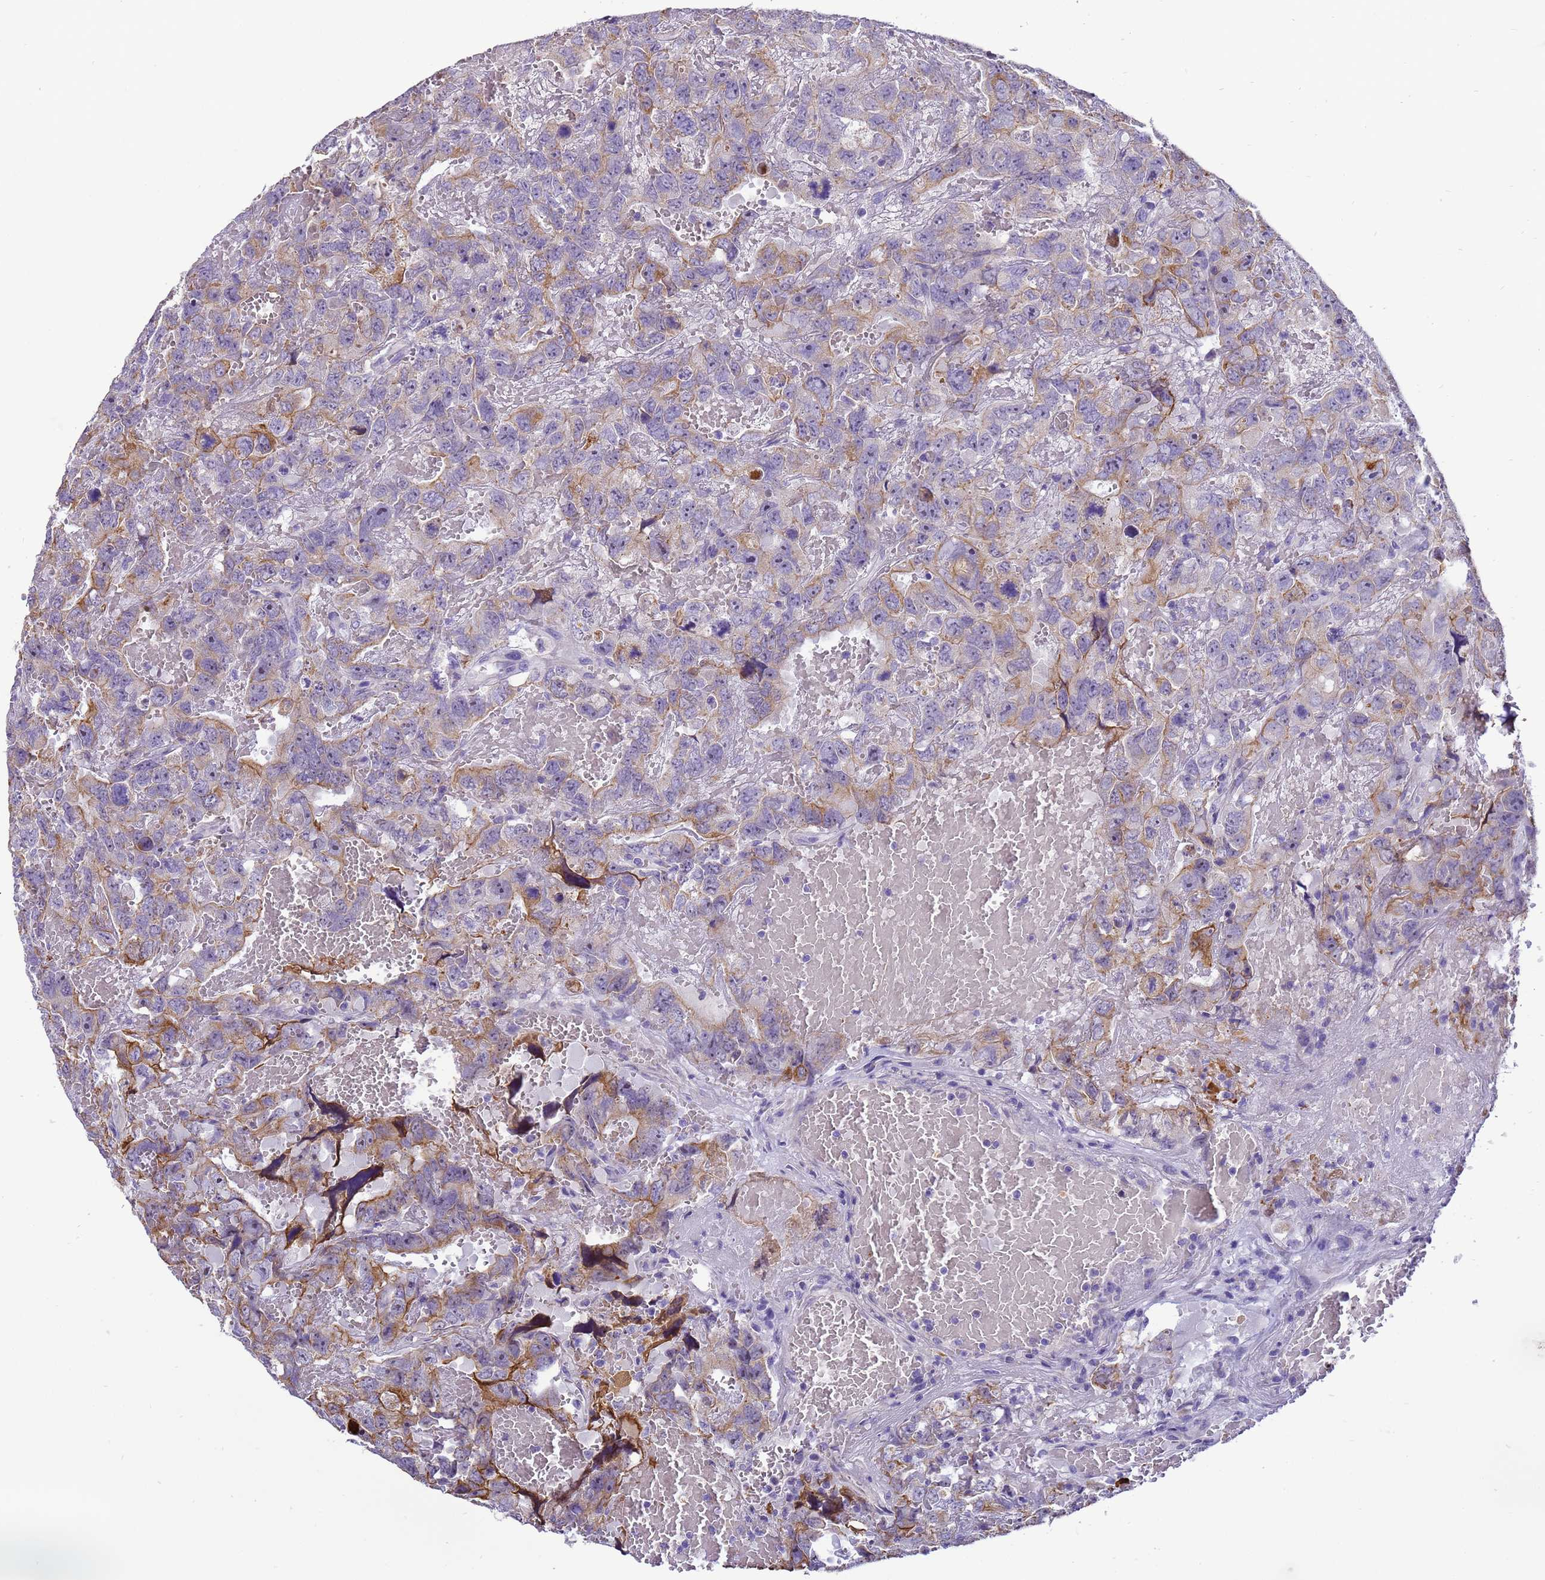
{"staining": {"intensity": "moderate", "quantity": "<25%", "location": "cytoplasmic/membranous"}, "tissue": "testis cancer", "cell_type": "Tumor cells", "image_type": "cancer", "snomed": [{"axis": "morphology", "description": "Carcinoma, Embryonal, NOS"}, {"axis": "topography", "description": "Testis"}], "caption": "Immunohistochemistry (IHC) (DAB (3,3'-diaminobenzidine)) staining of testis cancer (embryonal carcinoma) demonstrates moderate cytoplasmic/membranous protein staining in about <25% of tumor cells.", "gene": "PIEZO2", "patient": {"sex": "male", "age": 45}}